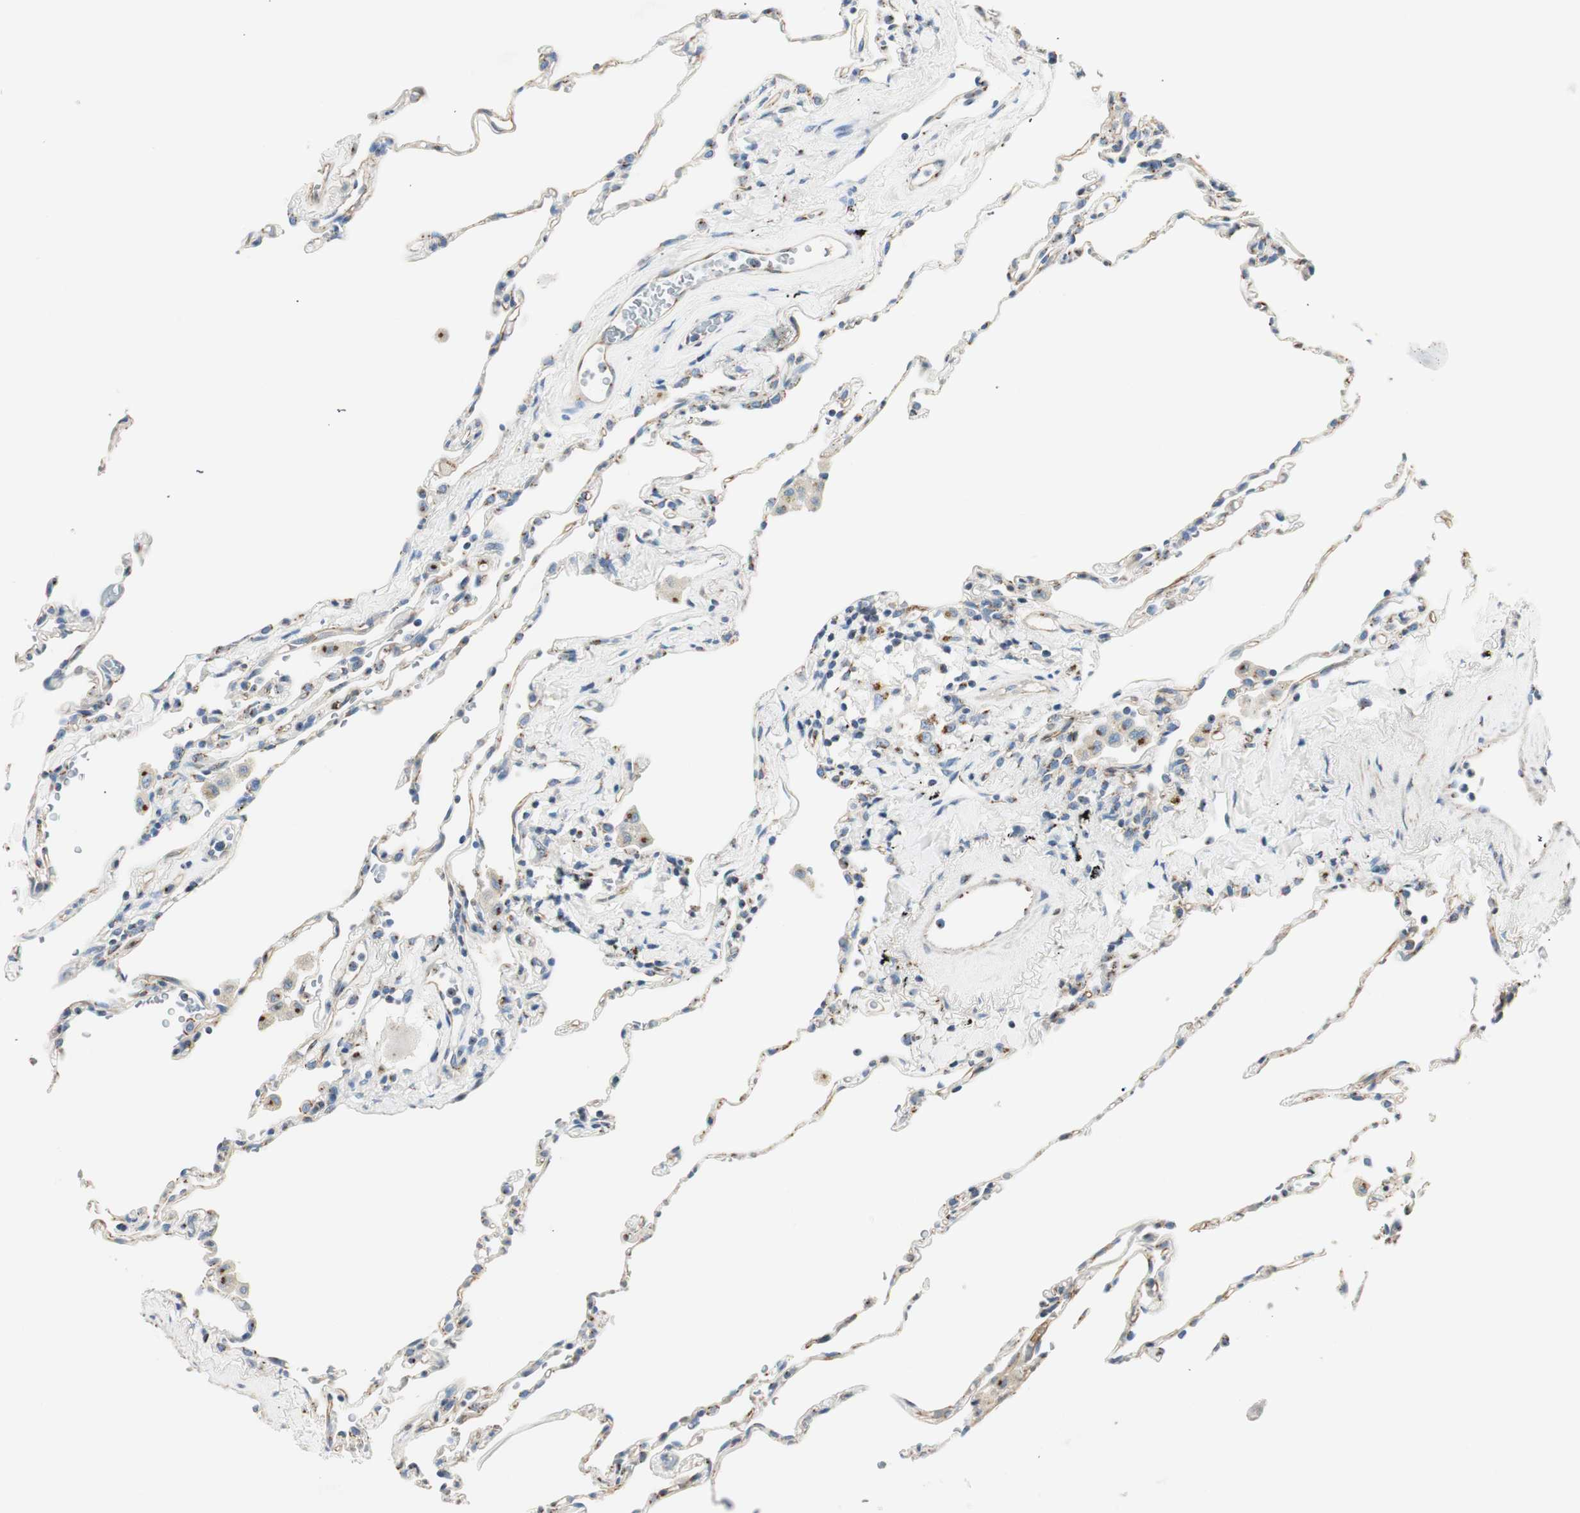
{"staining": {"intensity": "moderate", "quantity": "<25%", "location": "cytoplasmic/membranous"}, "tissue": "lung", "cell_type": "Alveolar cells", "image_type": "normal", "snomed": [{"axis": "morphology", "description": "Normal tissue, NOS"}, {"axis": "topography", "description": "Lung"}], "caption": "DAB (3,3'-diaminobenzidine) immunohistochemical staining of unremarkable lung shows moderate cytoplasmic/membranous protein positivity in about <25% of alveolar cells.", "gene": "TMF1", "patient": {"sex": "male", "age": 59}}